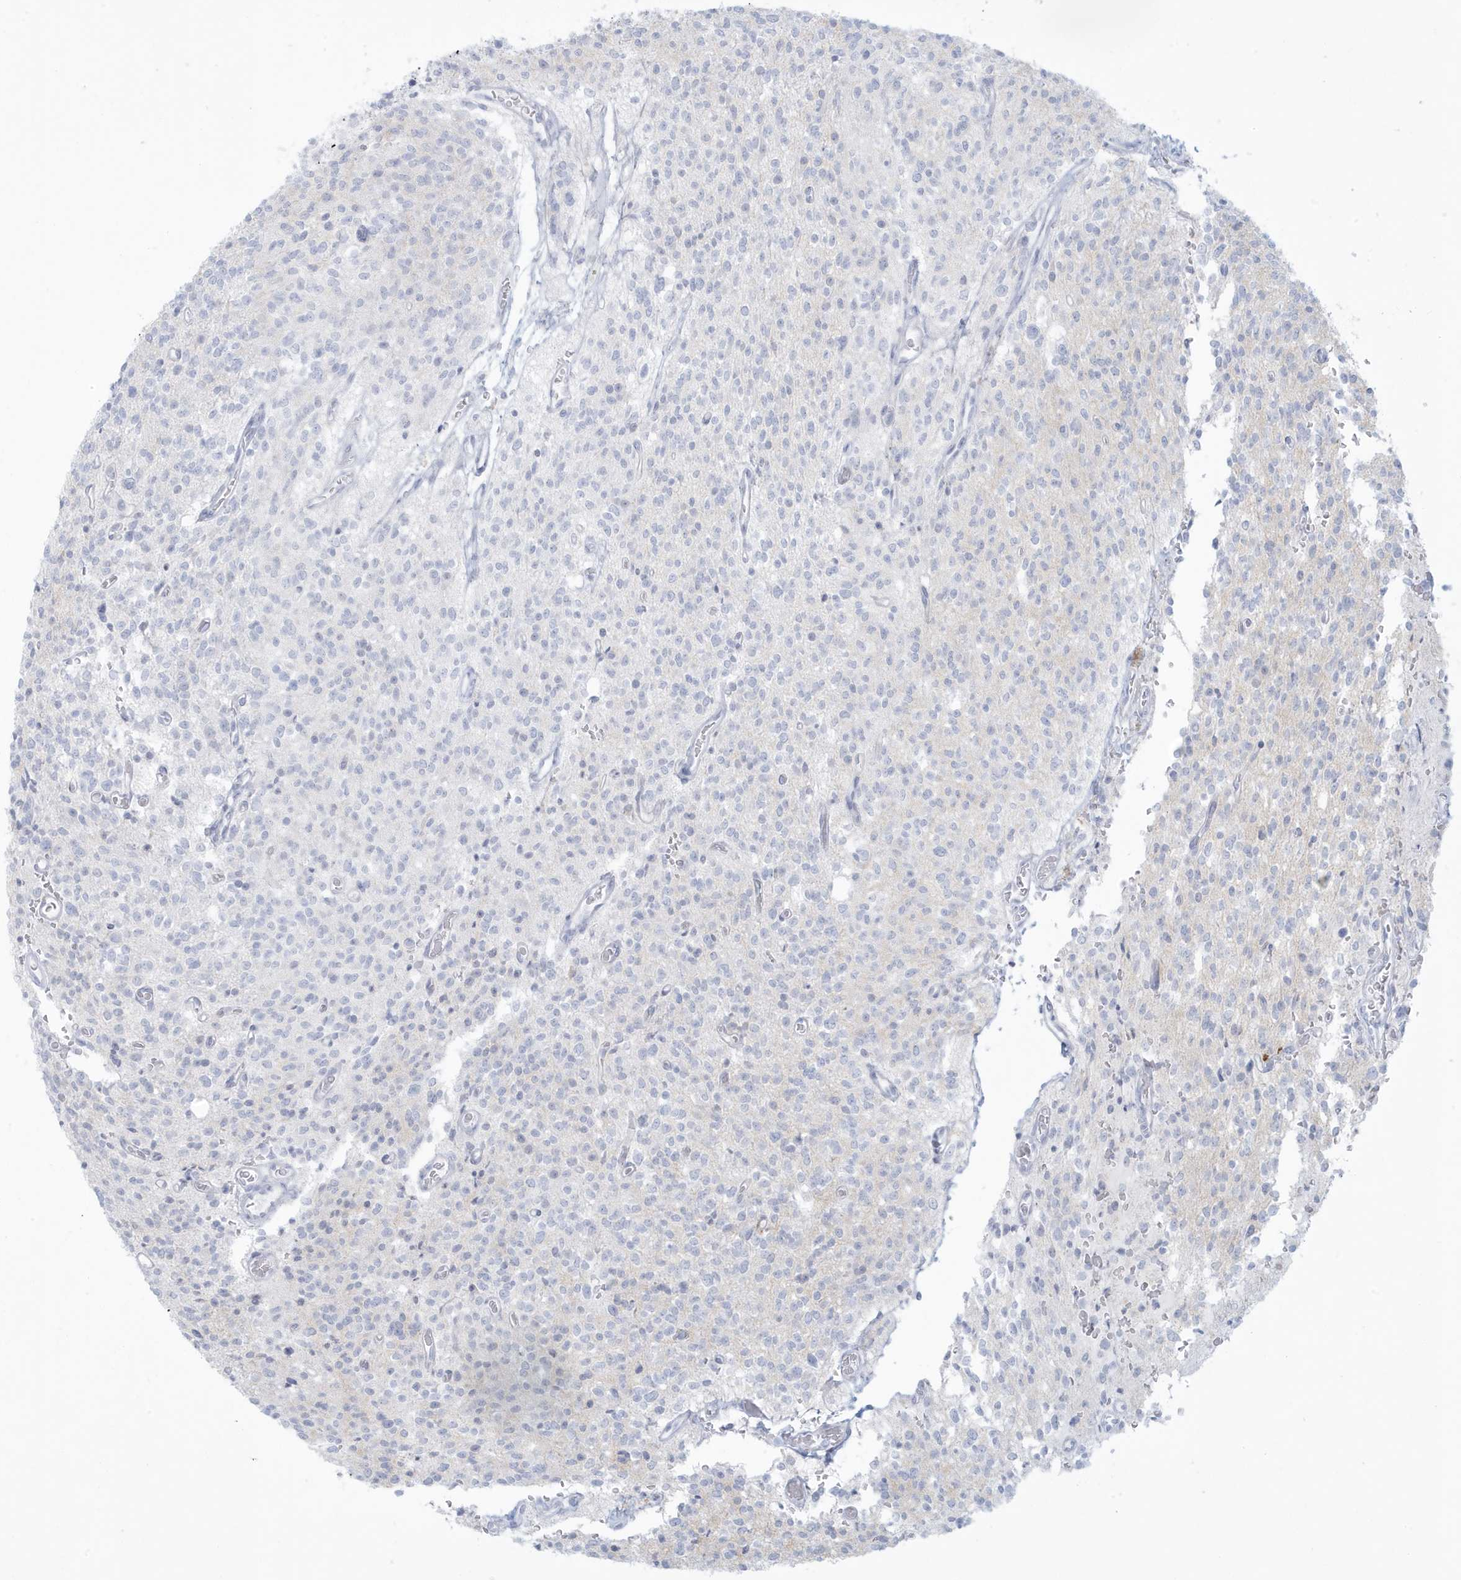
{"staining": {"intensity": "negative", "quantity": "none", "location": "none"}, "tissue": "glioma", "cell_type": "Tumor cells", "image_type": "cancer", "snomed": [{"axis": "morphology", "description": "Glioma, malignant, High grade"}, {"axis": "topography", "description": "Brain"}], "caption": "Glioma was stained to show a protein in brown. There is no significant positivity in tumor cells.", "gene": "HERC6", "patient": {"sex": "male", "age": 34}}